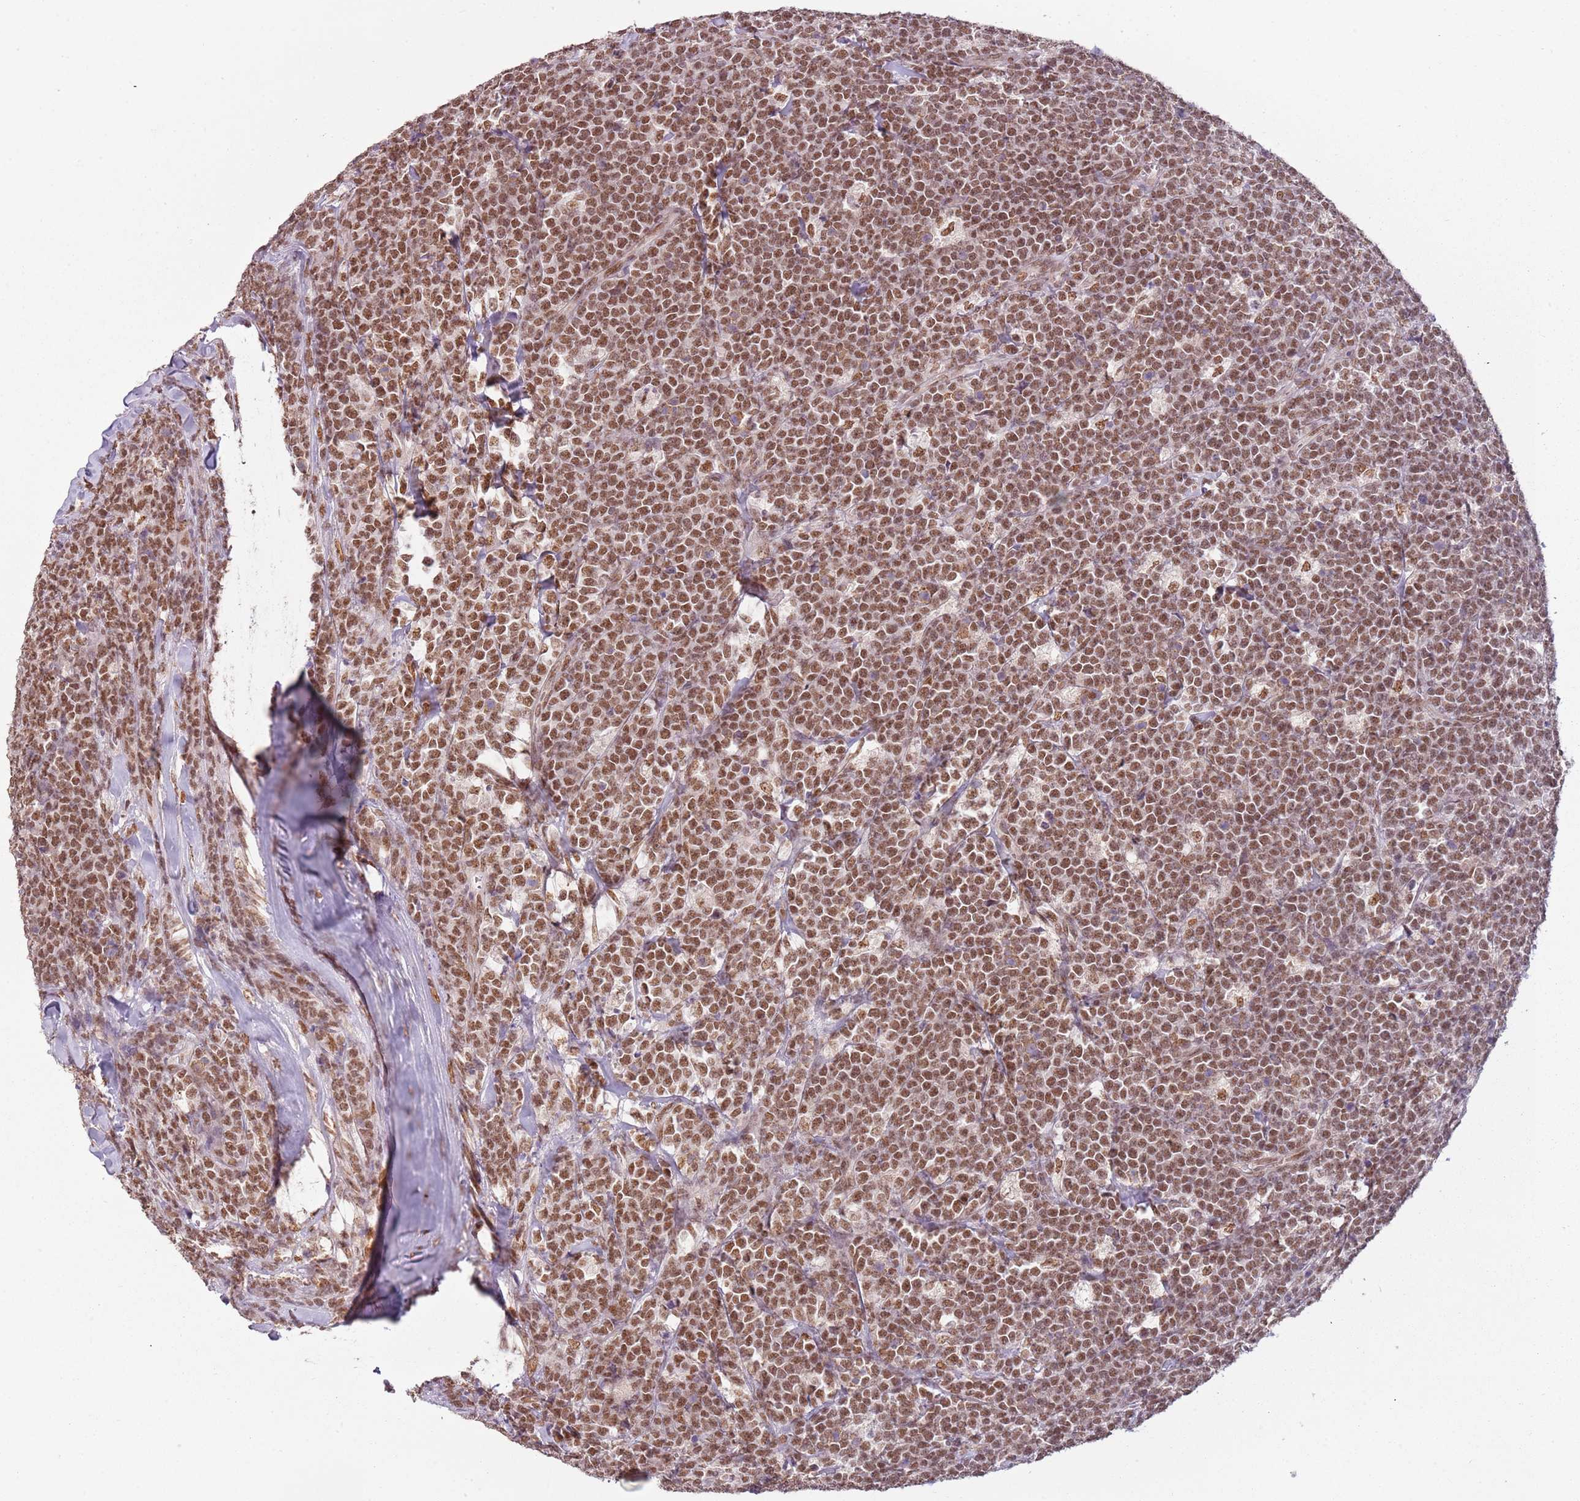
{"staining": {"intensity": "moderate", "quantity": ">75%", "location": "nuclear"}, "tissue": "lymphoma", "cell_type": "Tumor cells", "image_type": "cancer", "snomed": [{"axis": "morphology", "description": "Malignant lymphoma, non-Hodgkin's type, High grade"}, {"axis": "topography", "description": "Small intestine"}, {"axis": "topography", "description": "Colon"}], "caption": "Moderate nuclear protein expression is appreciated in approximately >75% of tumor cells in high-grade malignant lymphoma, non-Hodgkin's type.", "gene": "FAM120AOS", "patient": {"sex": "male", "age": 8}}